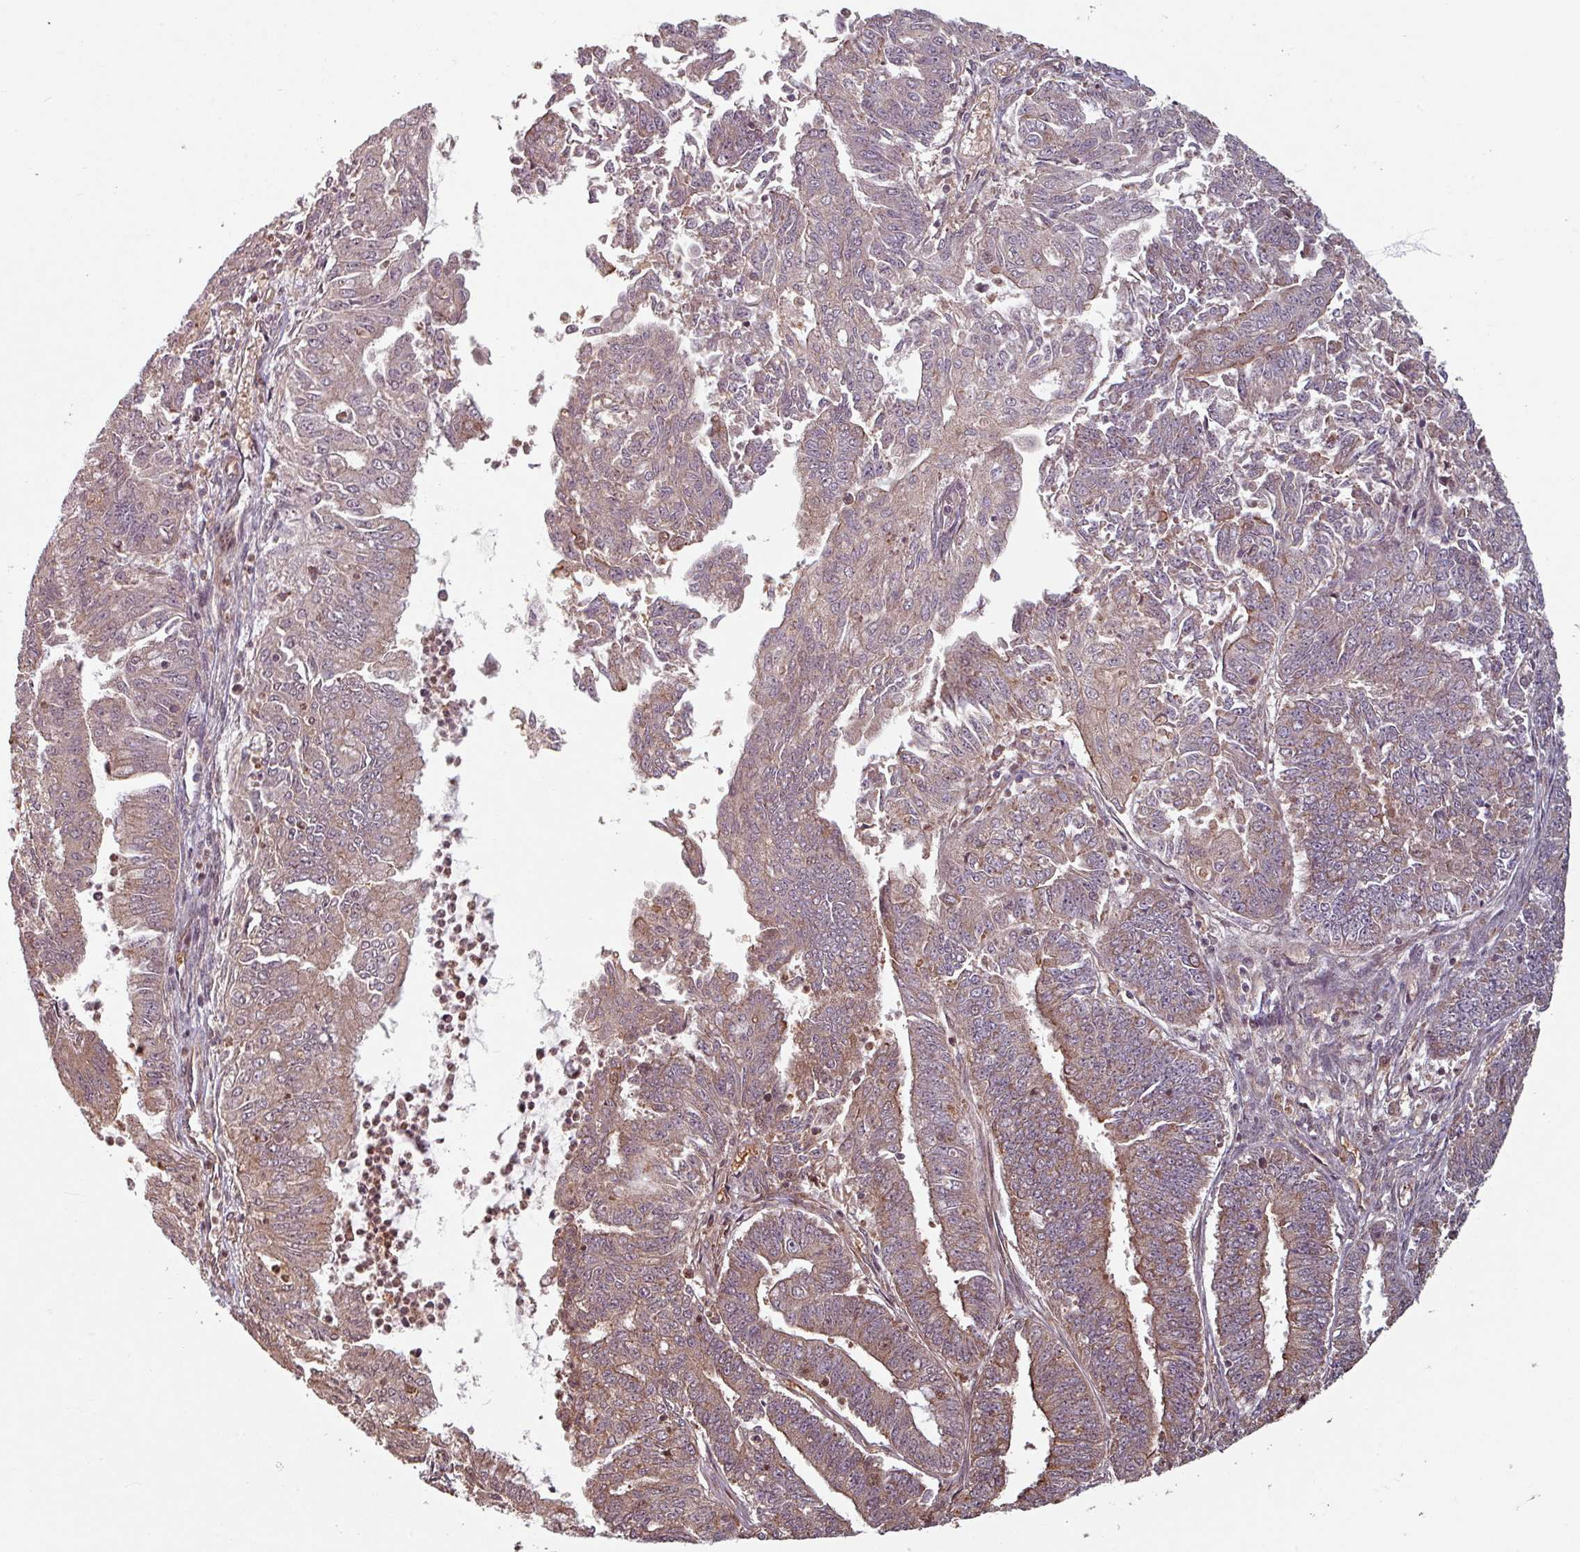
{"staining": {"intensity": "weak", "quantity": "25%-75%", "location": "cytoplasmic/membranous"}, "tissue": "endometrial cancer", "cell_type": "Tumor cells", "image_type": "cancer", "snomed": [{"axis": "morphology", "description": "Adenocarcinoma, NOS"}, {"axis": "topography", "description": "Endometrium"}], "caption": "Protein expression analysis of adenocarcinoma (endometrial) demonstrates weak cytoplasmic/membranous expression in about 25%-75% of tumor cells.", "gene": "EID1", "patient": {"sex": "female", "age": 73}}